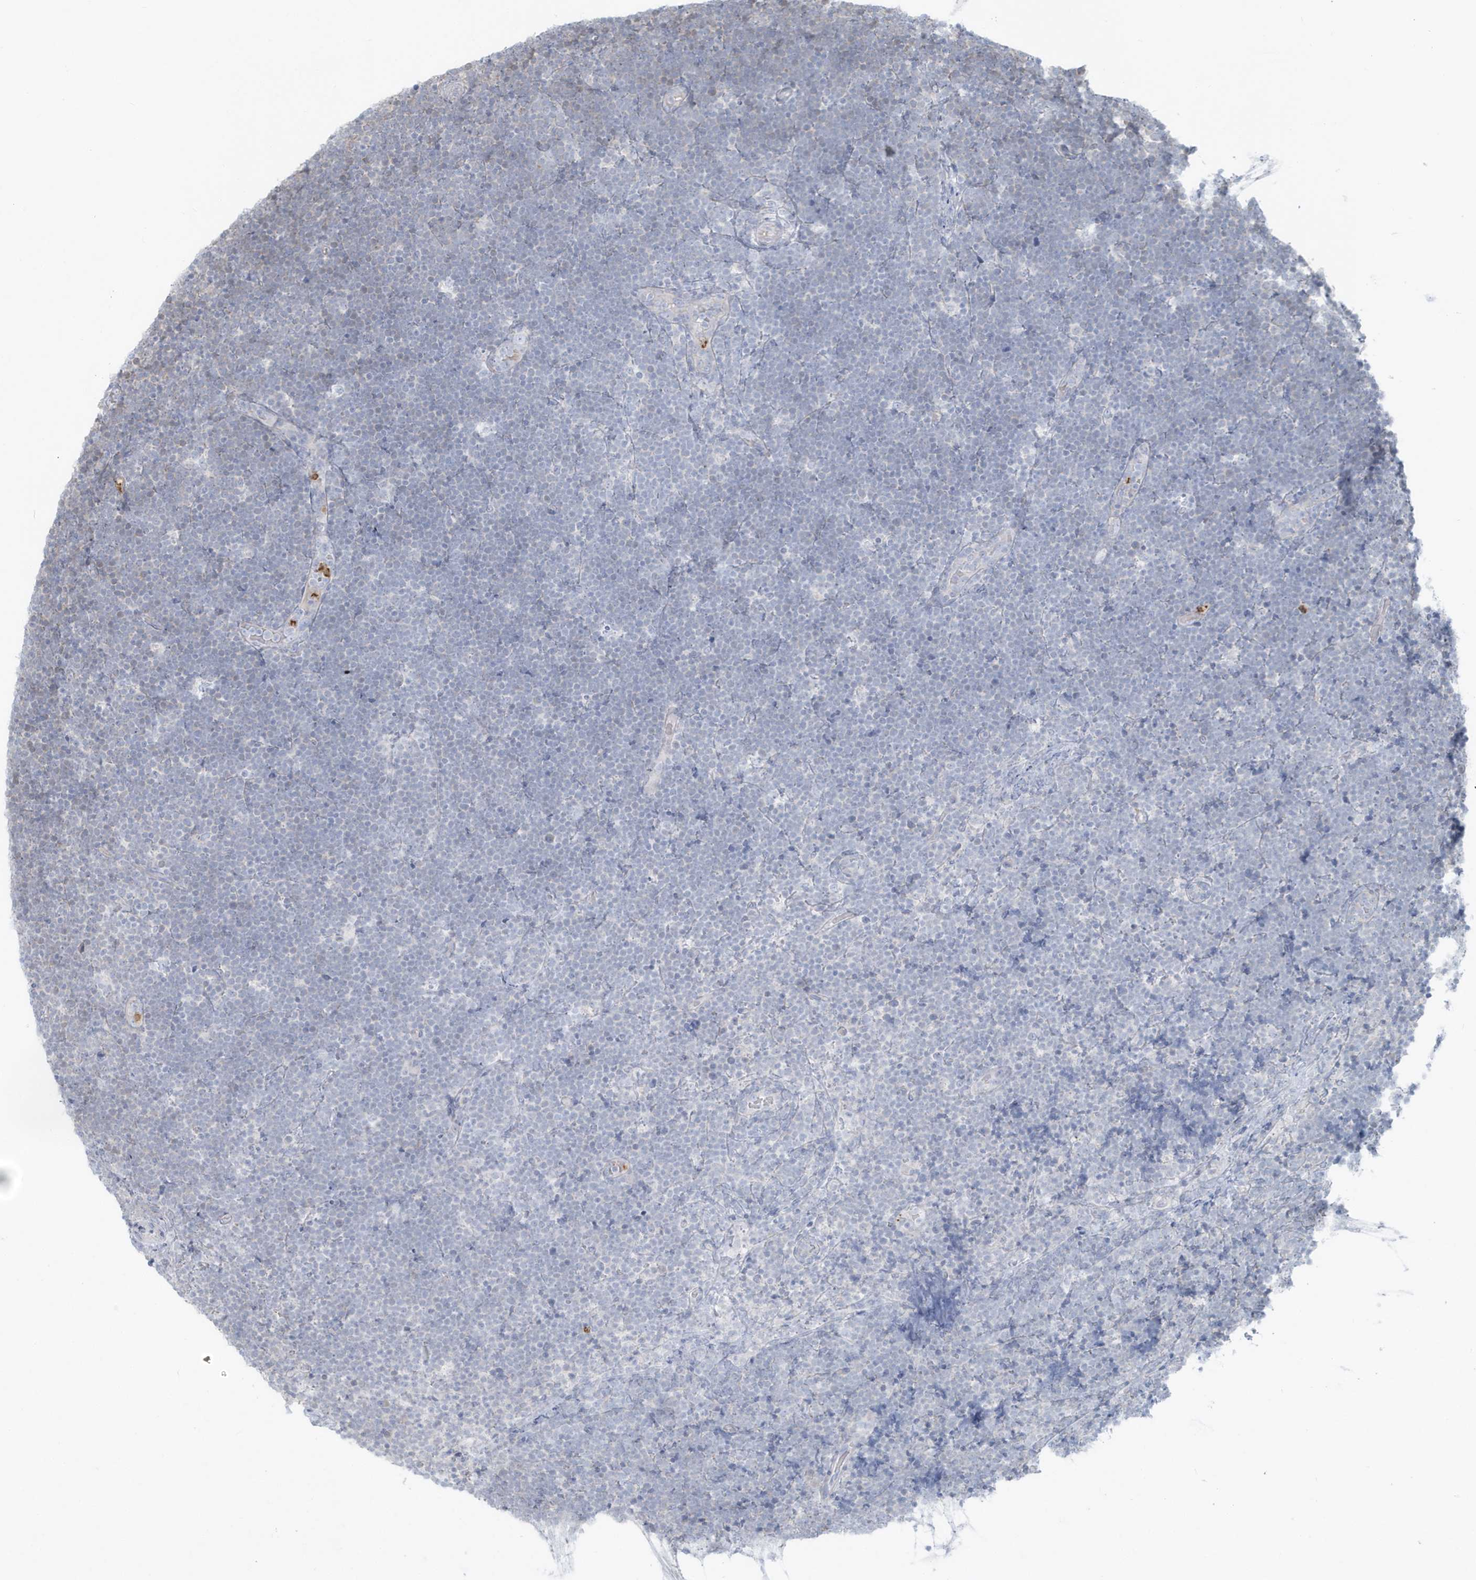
{"staining": {"intensity": "negative", "quantity": "none", "location": "none"}, "tissue": "lymphoma", "cell_type": "Tumor cells", "image_type": "cancer", "snomed": [{"axis": "morphology", "description": "Malignant lymphoma, non-Hodgkin's type, High grade"}, {"axis": "topography", "description": "Lymph node"}], "caption": "IHC of human malignant lymphoma, non-Hodgkin's type (high-grade) demonstrates no staining in tumor cells.", "gene": "CCNJ", "patient": {"sex": "male", "age": 13}}